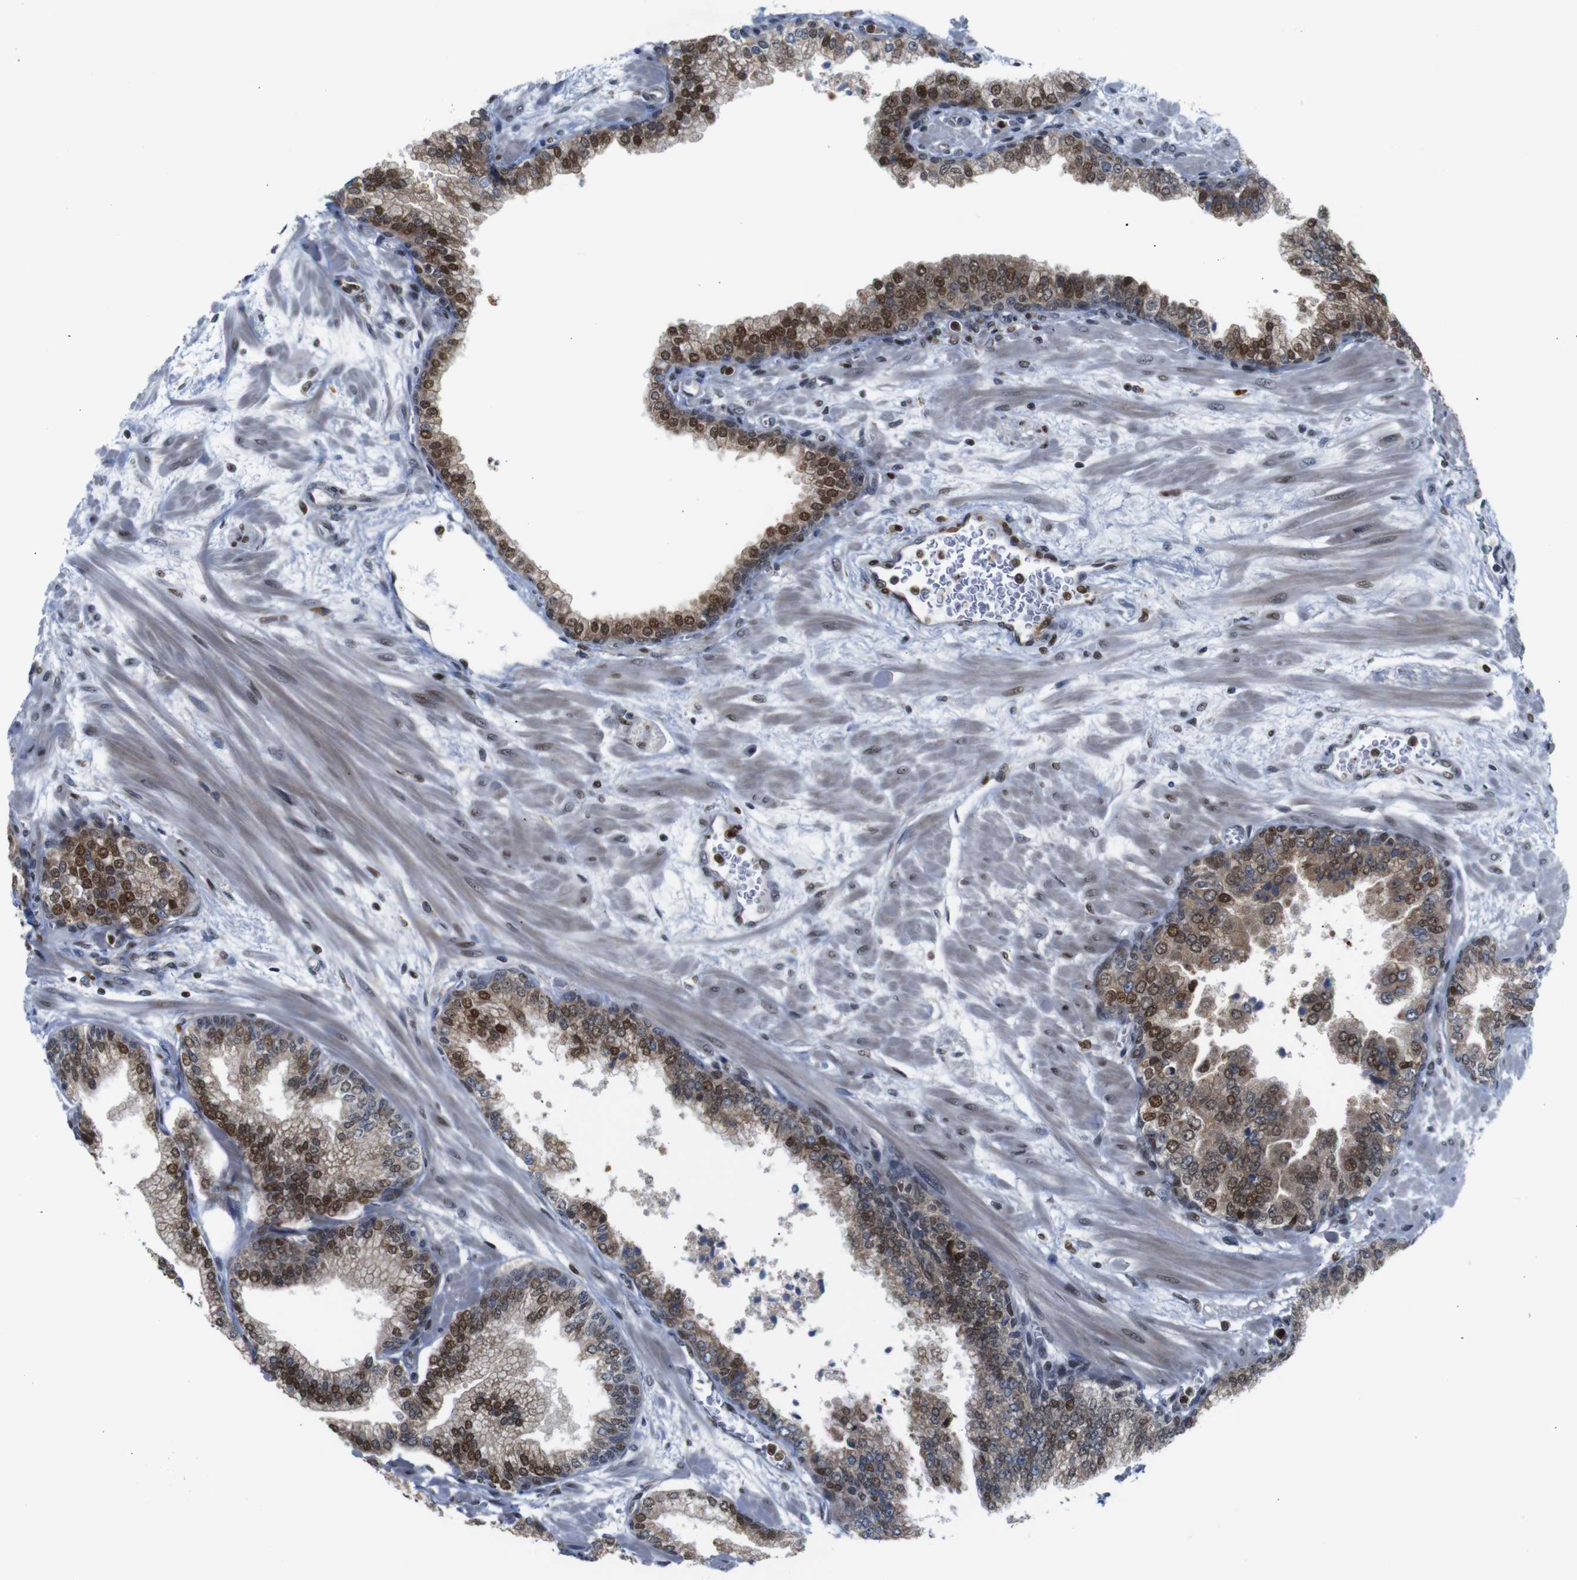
{"staining": {"intensity": "moderate", "quantity": ">75%", "location": "cytoplasmic/membranous,nuclear"}, "tissue": "prostate", "cell_type": "Glandular cells", "image_type": "normal", "snomed": [{"axis": "morphology", "description": "Normal tissue, NOS"}, {"axis": "morphology", "description": "Urothelial carcinoma, Low grade"}, {"axis": "topography", "description": "Urinary bladder"}, {"axis": "topography", "description": "Prostate"}], "caption": "Immunohistochemical staining of normal human prostate shows medium levels of moderate cytoplasmic/membranous,nuclear positivity in approximately >75% of glandular cells.", "gene": "PTPN1", "patient": {"sex": "male", "age": 60}}